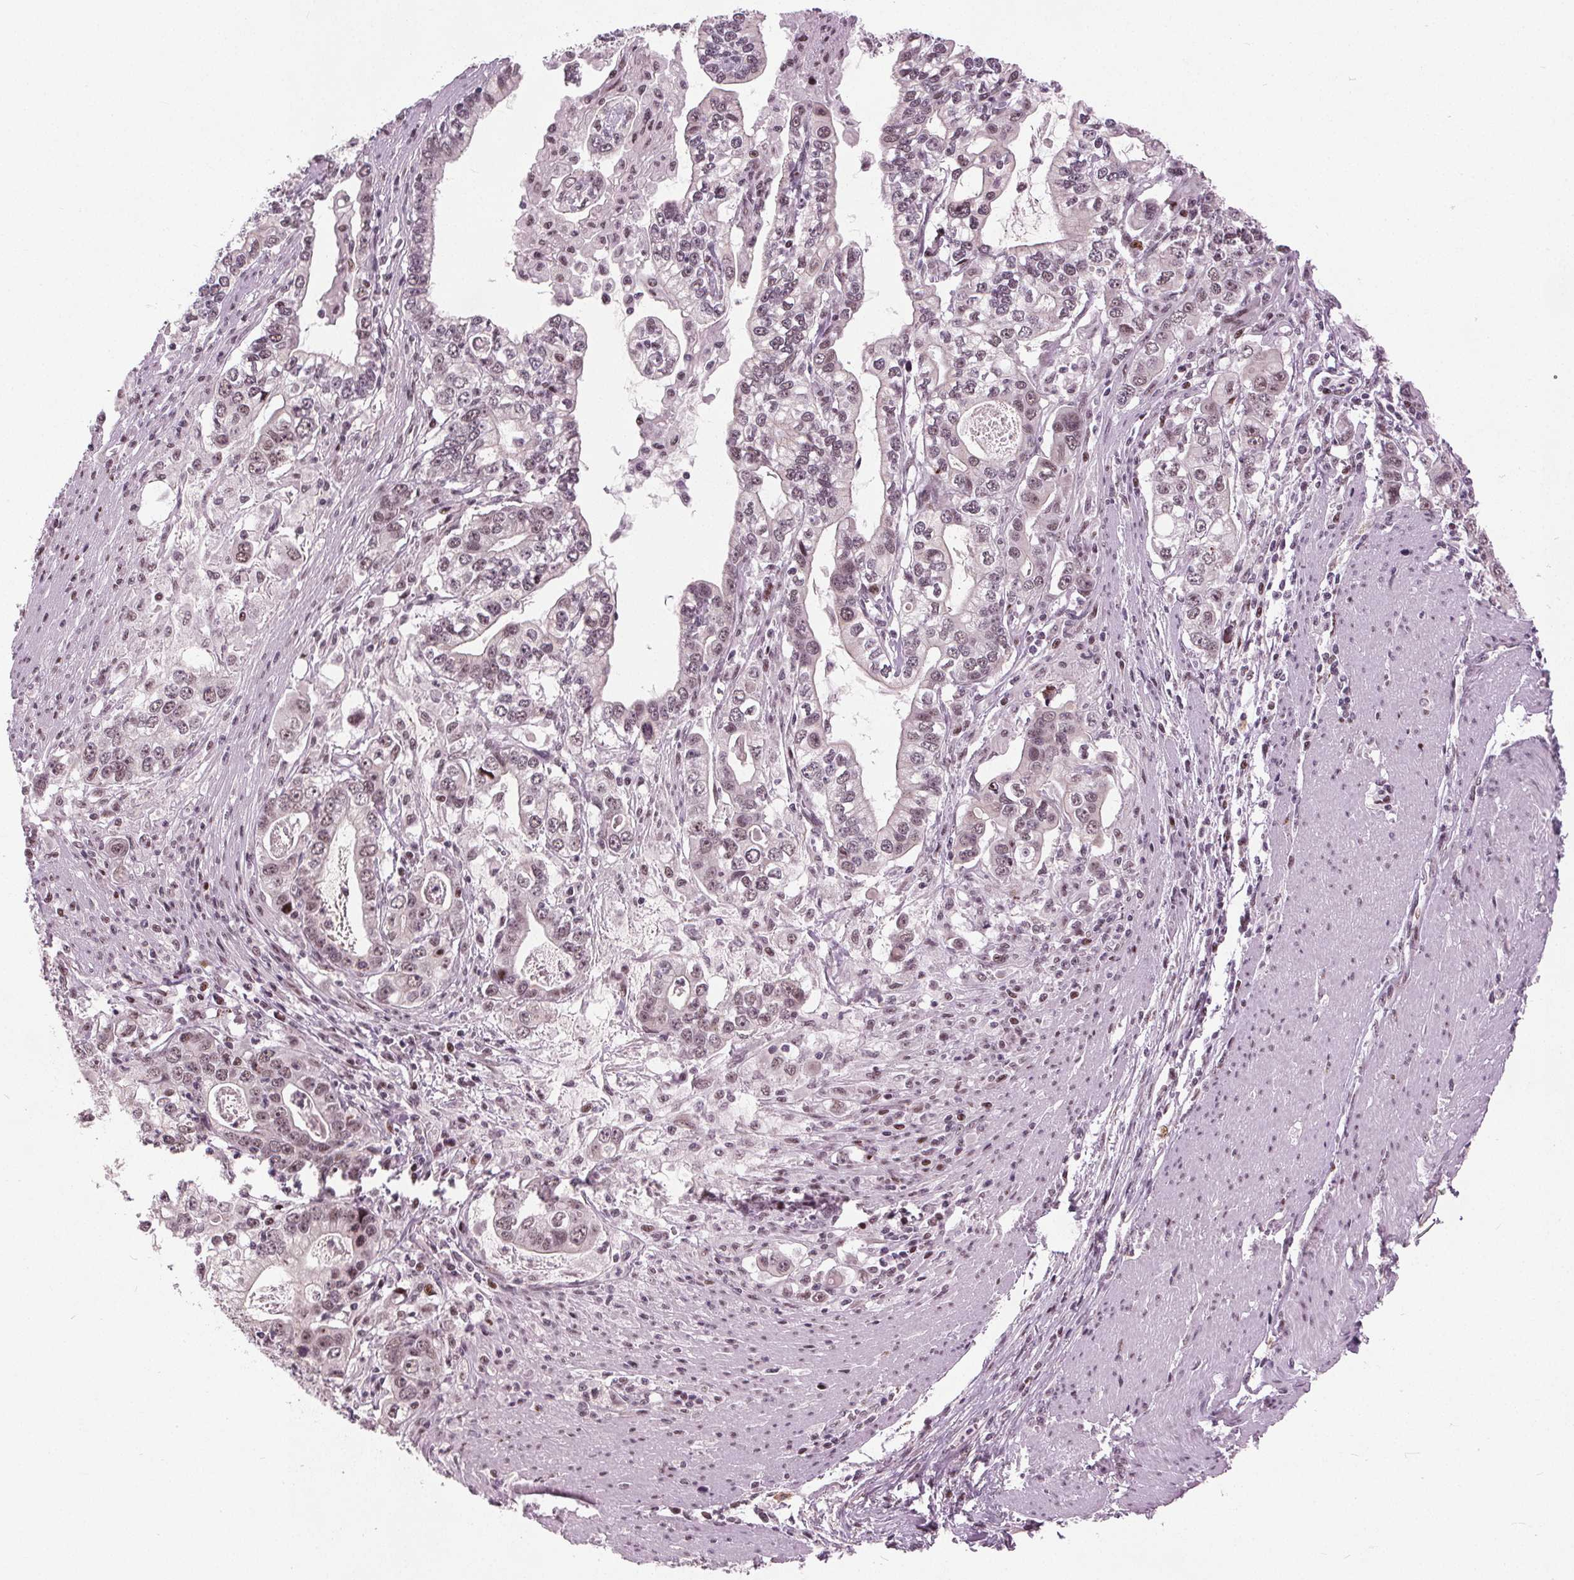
{"staining": {"intensity": "moderate", "quantity": ">75%", "location": "nuclear"}, "tissue": "stomach cancer", "cell_type": "Tumor cells", "image_type": "cancer", "snomed": [{"axis": "morphology", "description": "Adenocarcinoma, NOS"}, {"axis": "topography", "description": "Stomach, lower"}], "caption": "Brown immunohistochemical staining in human adenocarcinoma (stomach) demonstrates moderate nuclear expression in about >75% of tumor cells. (DAB = brown stain, brightfield microscopy at high magnification).", "gene": "TTC34", "patient": {"sex": "female", "age": 72}}